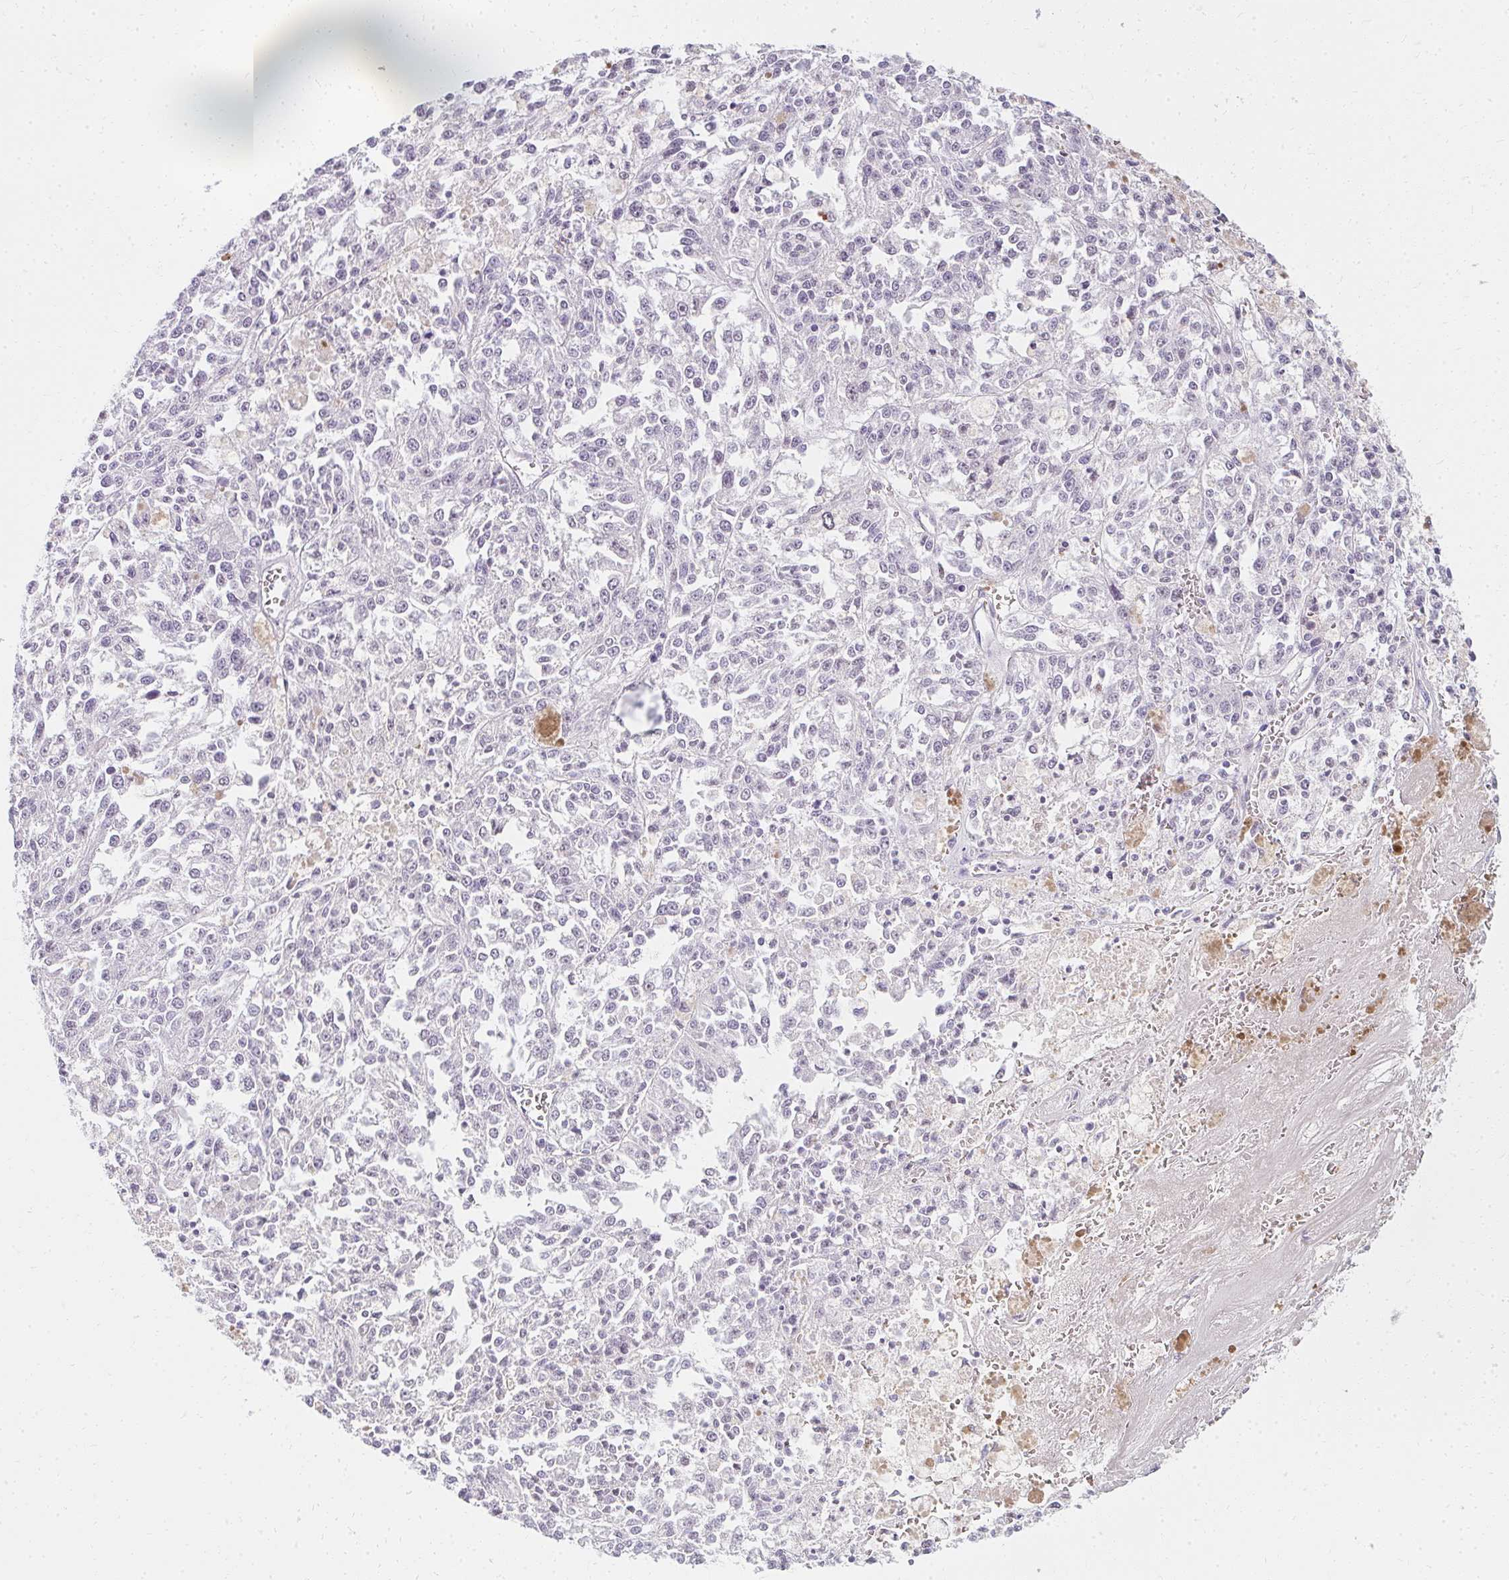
{"staining": {"intensity": "negative", "quantity": "none", "location": "none"}, "tissue": "melanoma", "cell_type": "Tumor cells", "image_type": "cancer", "snomed": [{"axis": "morphology", "description": "Malignant melanoma, NOS"}, {"axis": "topography", "description": "Skin"}], "caption": "Tumor cells show no significant expression in melanoma. (Stains: DAB immunohistochemistry with hematoxylin counter stain, Microscopy: brightfield microscopy at high magnification).", "gene": "PPP1R3G", "patient": {"sex": "female", "age": 64}}